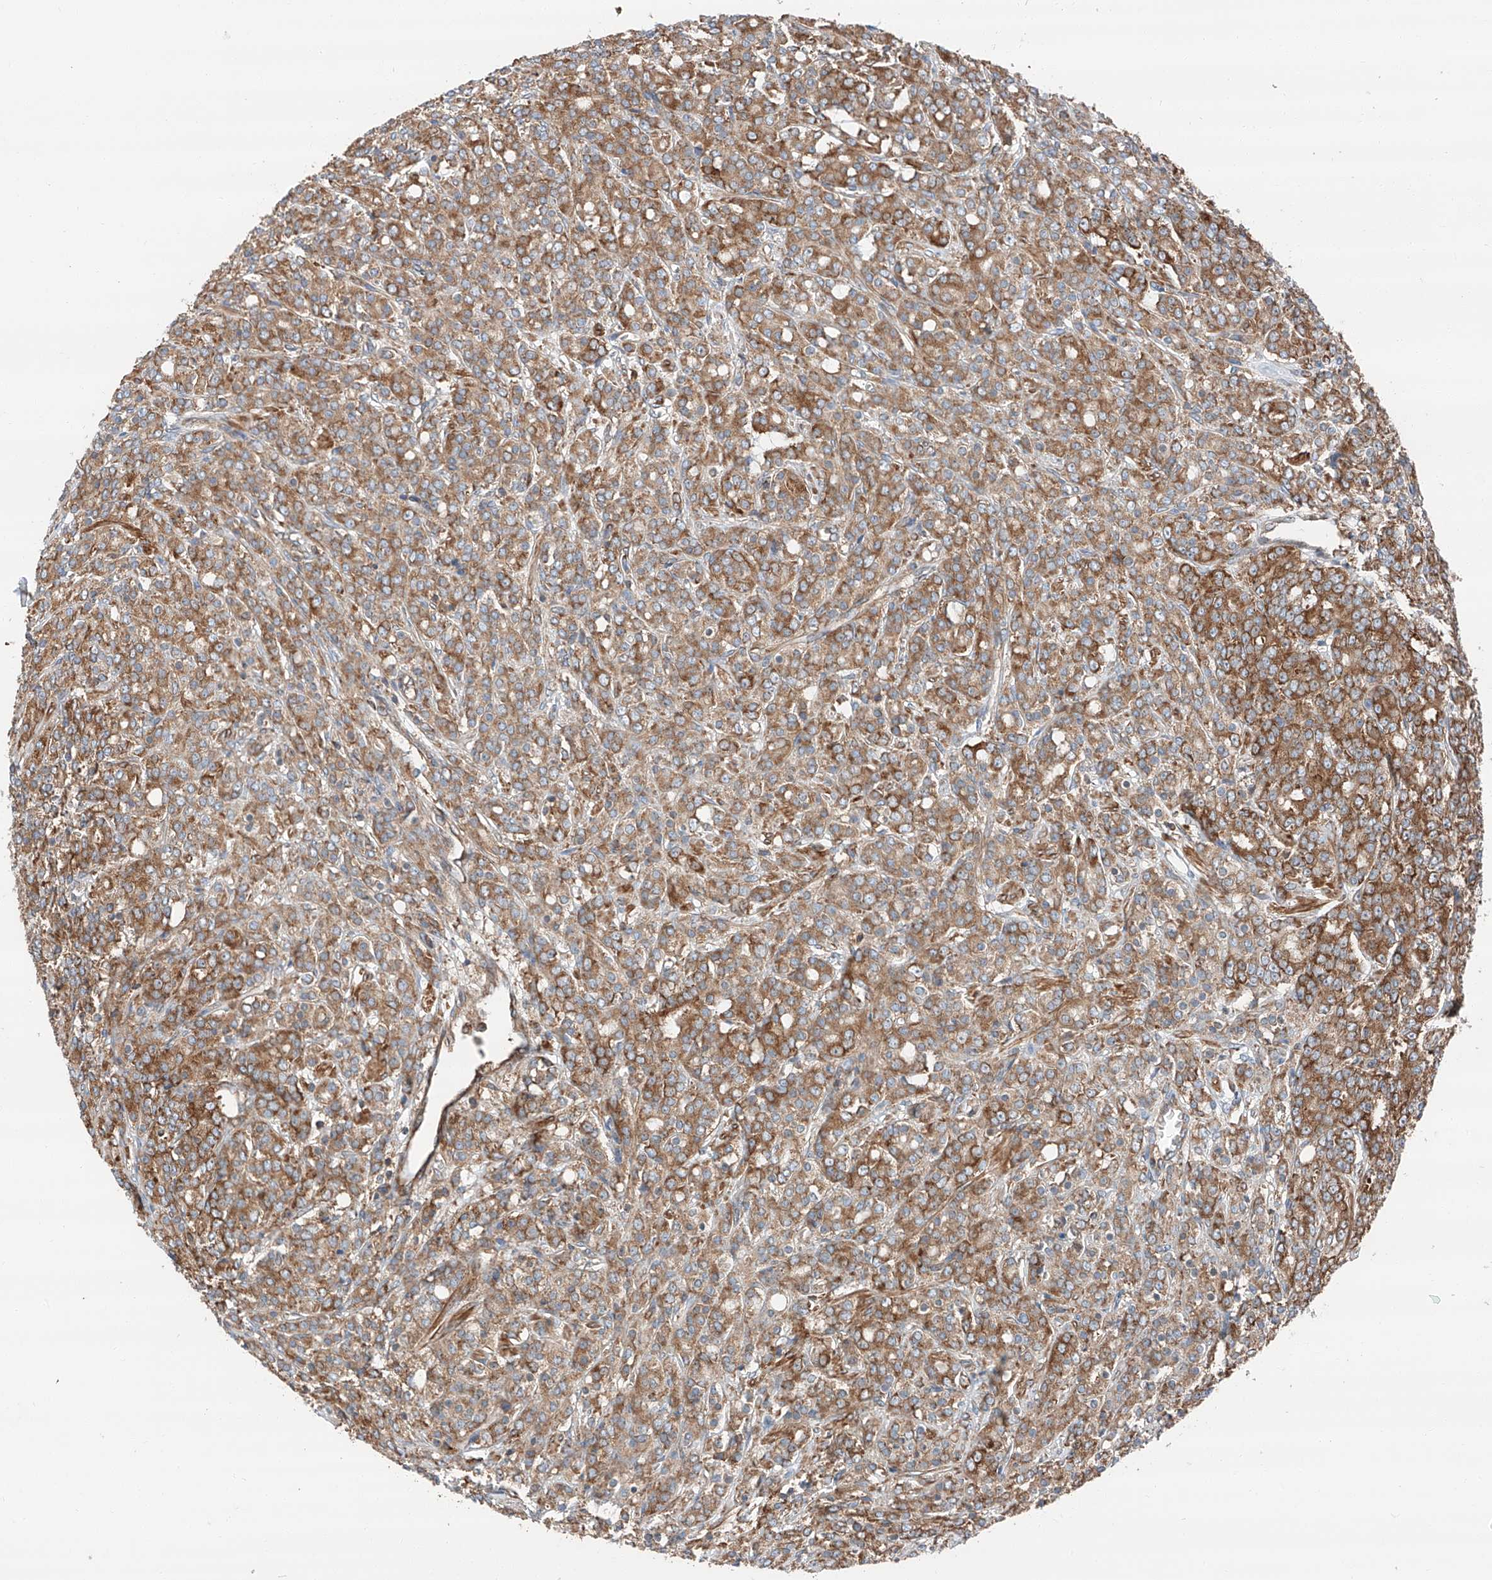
{"staining": {"intensity": "moderate", "quantity": ">75%", "location": "cytoplasmic/membranous"}, "tissue": "prostate cancer", "cell_type": "Tumor cells", "image_type": "cancer", "snomed": [{"axis": "morphology", "description": "Adenocarcinoma, High grade"}, {"axis": "topography", "description": "Prostate"}], "caption": "Immunohistochemical staining of human adenocarcinoma (high-grade) (prostate) shows medium levels of moderate cytoplasmic/membranous protein expression in about >75% of tumor cells.", "gene": "ZC3H15", "patient": {"sex": "male", "age": 62}}